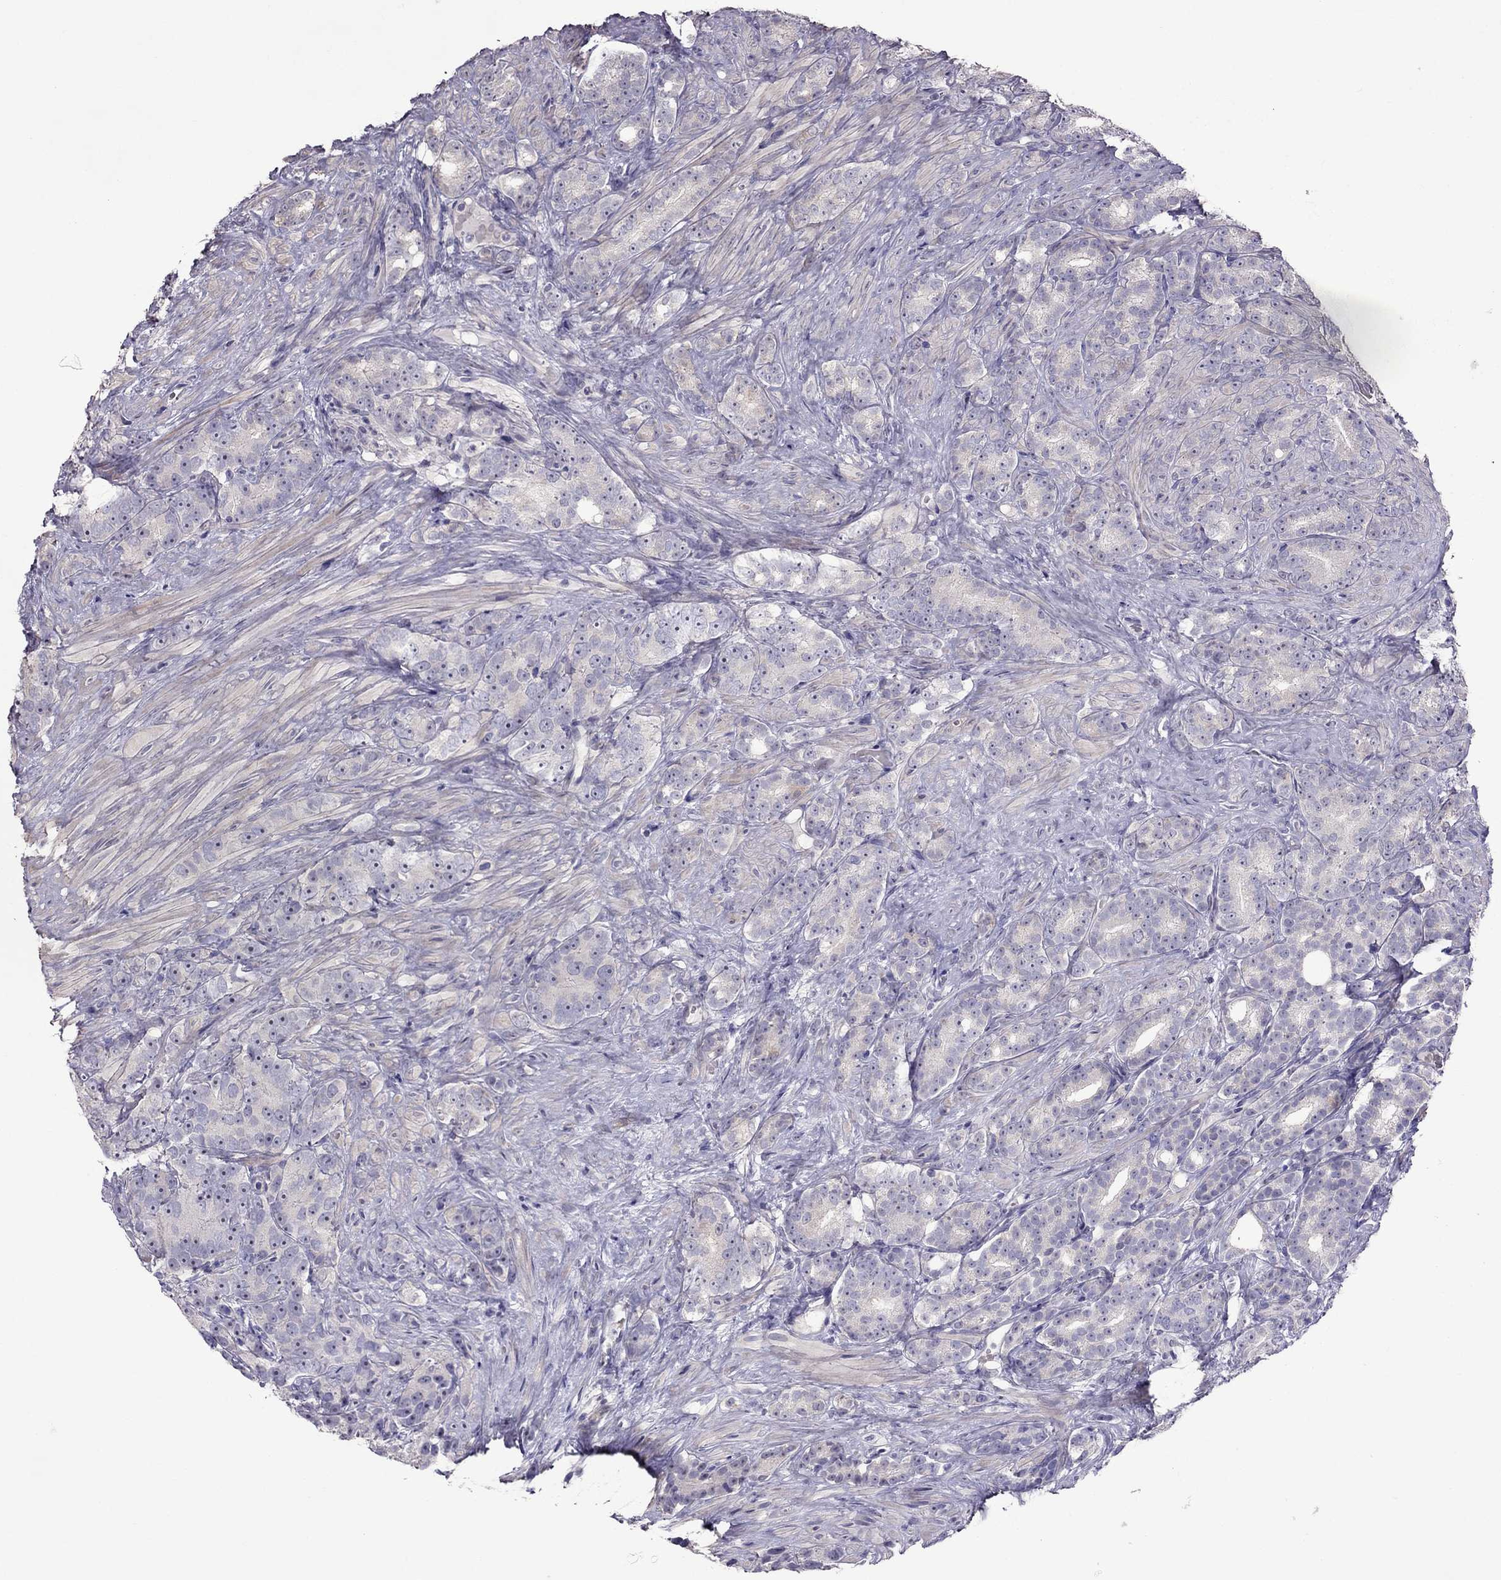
{"staining": {"intensity": "negative", "quantity": "none", "location": "none"}, "tissue": "prostate cancer", "cell_type": "Tumor cells", "image_type": "cancer", "snomed": [{"axis": "morphology", "description": "Adenocarcinoma, High grade"}, {"axis": "topography", "description": "Prostate"}], "caption": "Prostate cancer (adenocarcinoma (high-grade)) was stained to show a protein in brown. There is no significant staining in tumor cells.", "gene": "LRRC46", "patient": {"sex": "male", "age": 90}}